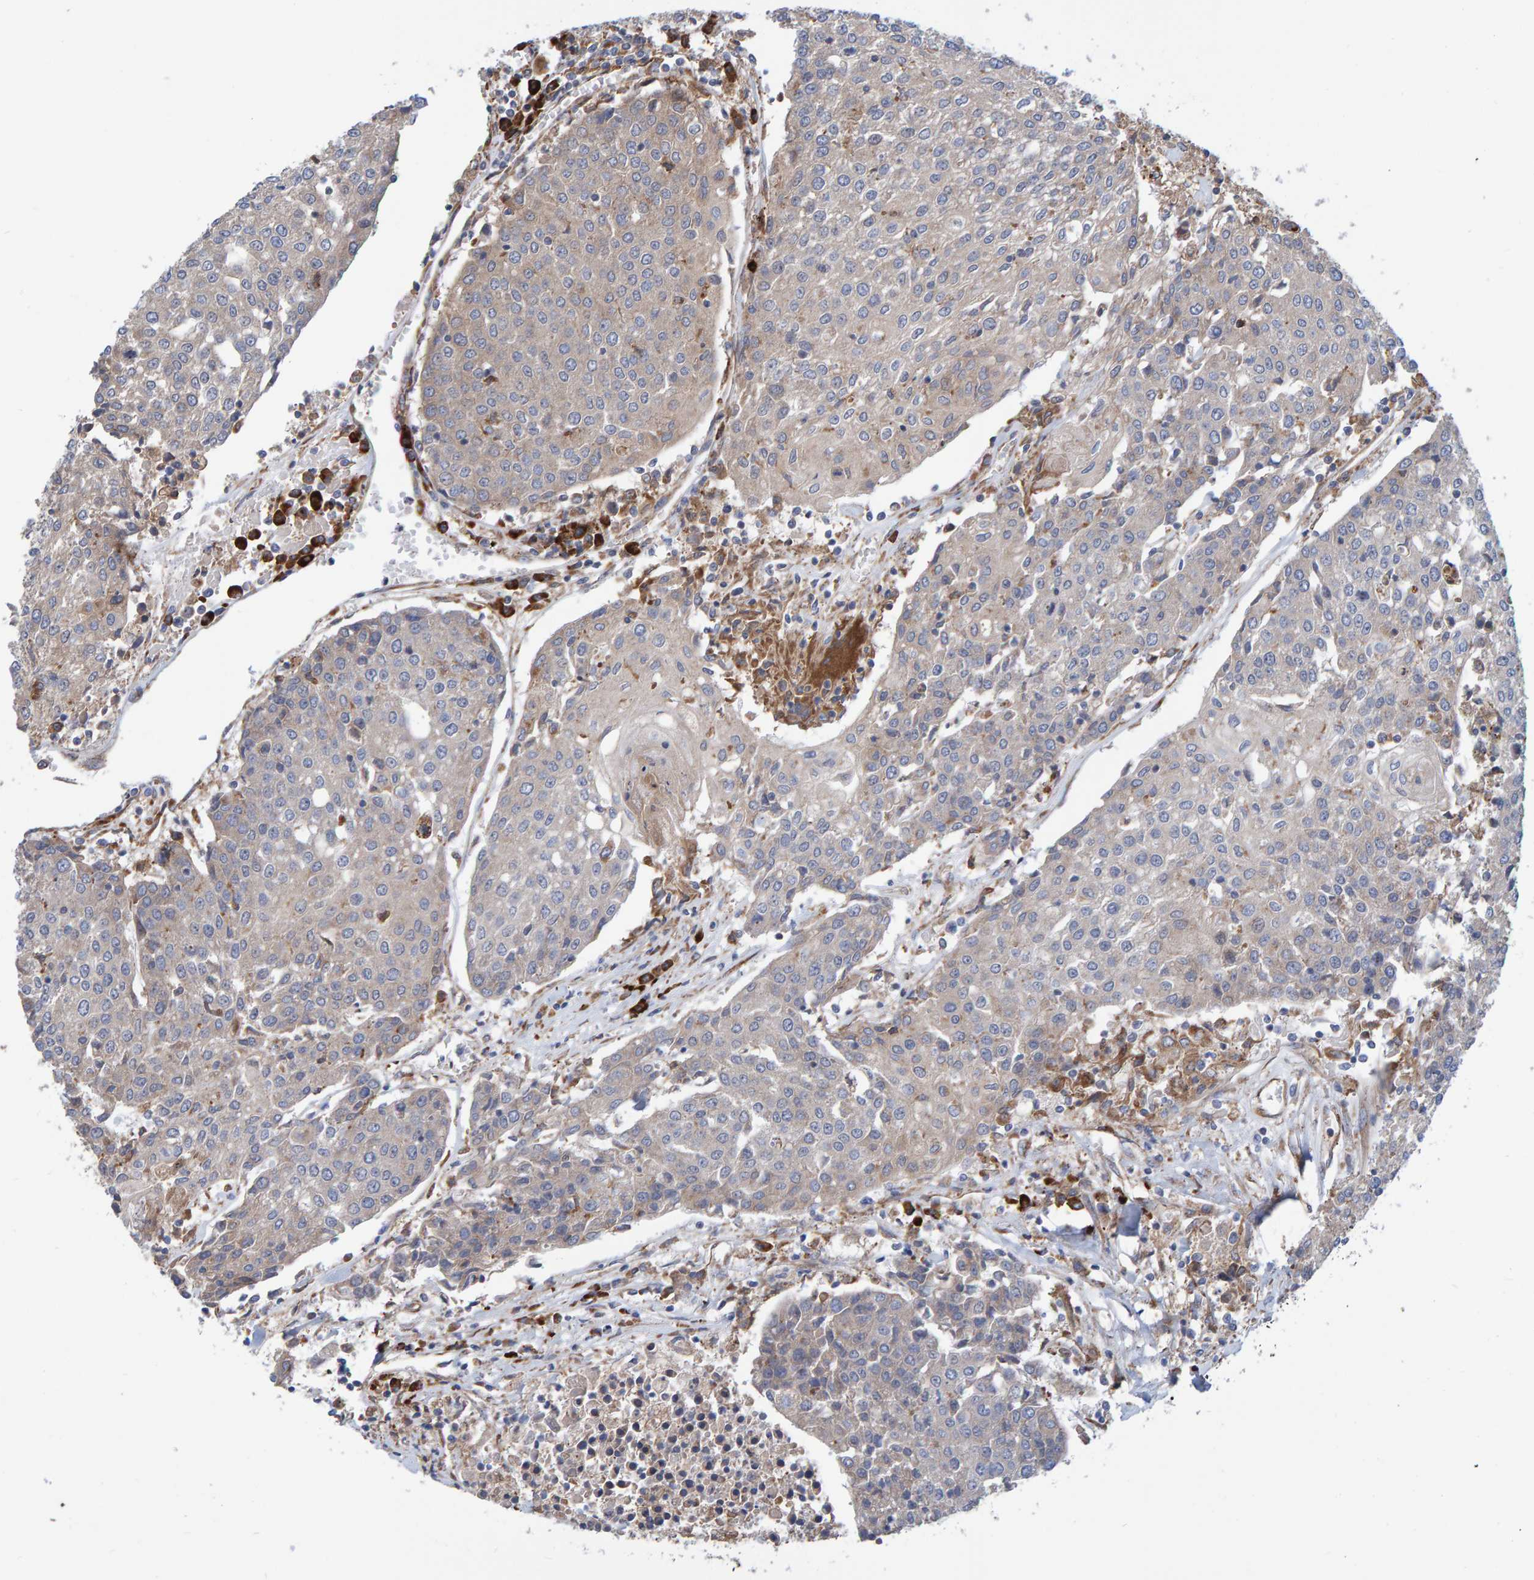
{"staining": {"intensity": "weak", "quantity": "<25%", "location": "cytoplasmic/membranous"}, "tissue": "urothelial cancer", "cell_type": "Tumor cells", "image_type": "cancer", "snomed": [{"axis": "morphology", "description": "Urothelial carcinoma, High grade"}, {"axis": "topography", "description": "Urinary bladder"}], "caption": "Immunohistochemistry of human high-grade urothelial carcinoma exhibits no staining in tumor cells.", "gene": "KIAA0753", "patient": {"sex": "female", "age": 85}}